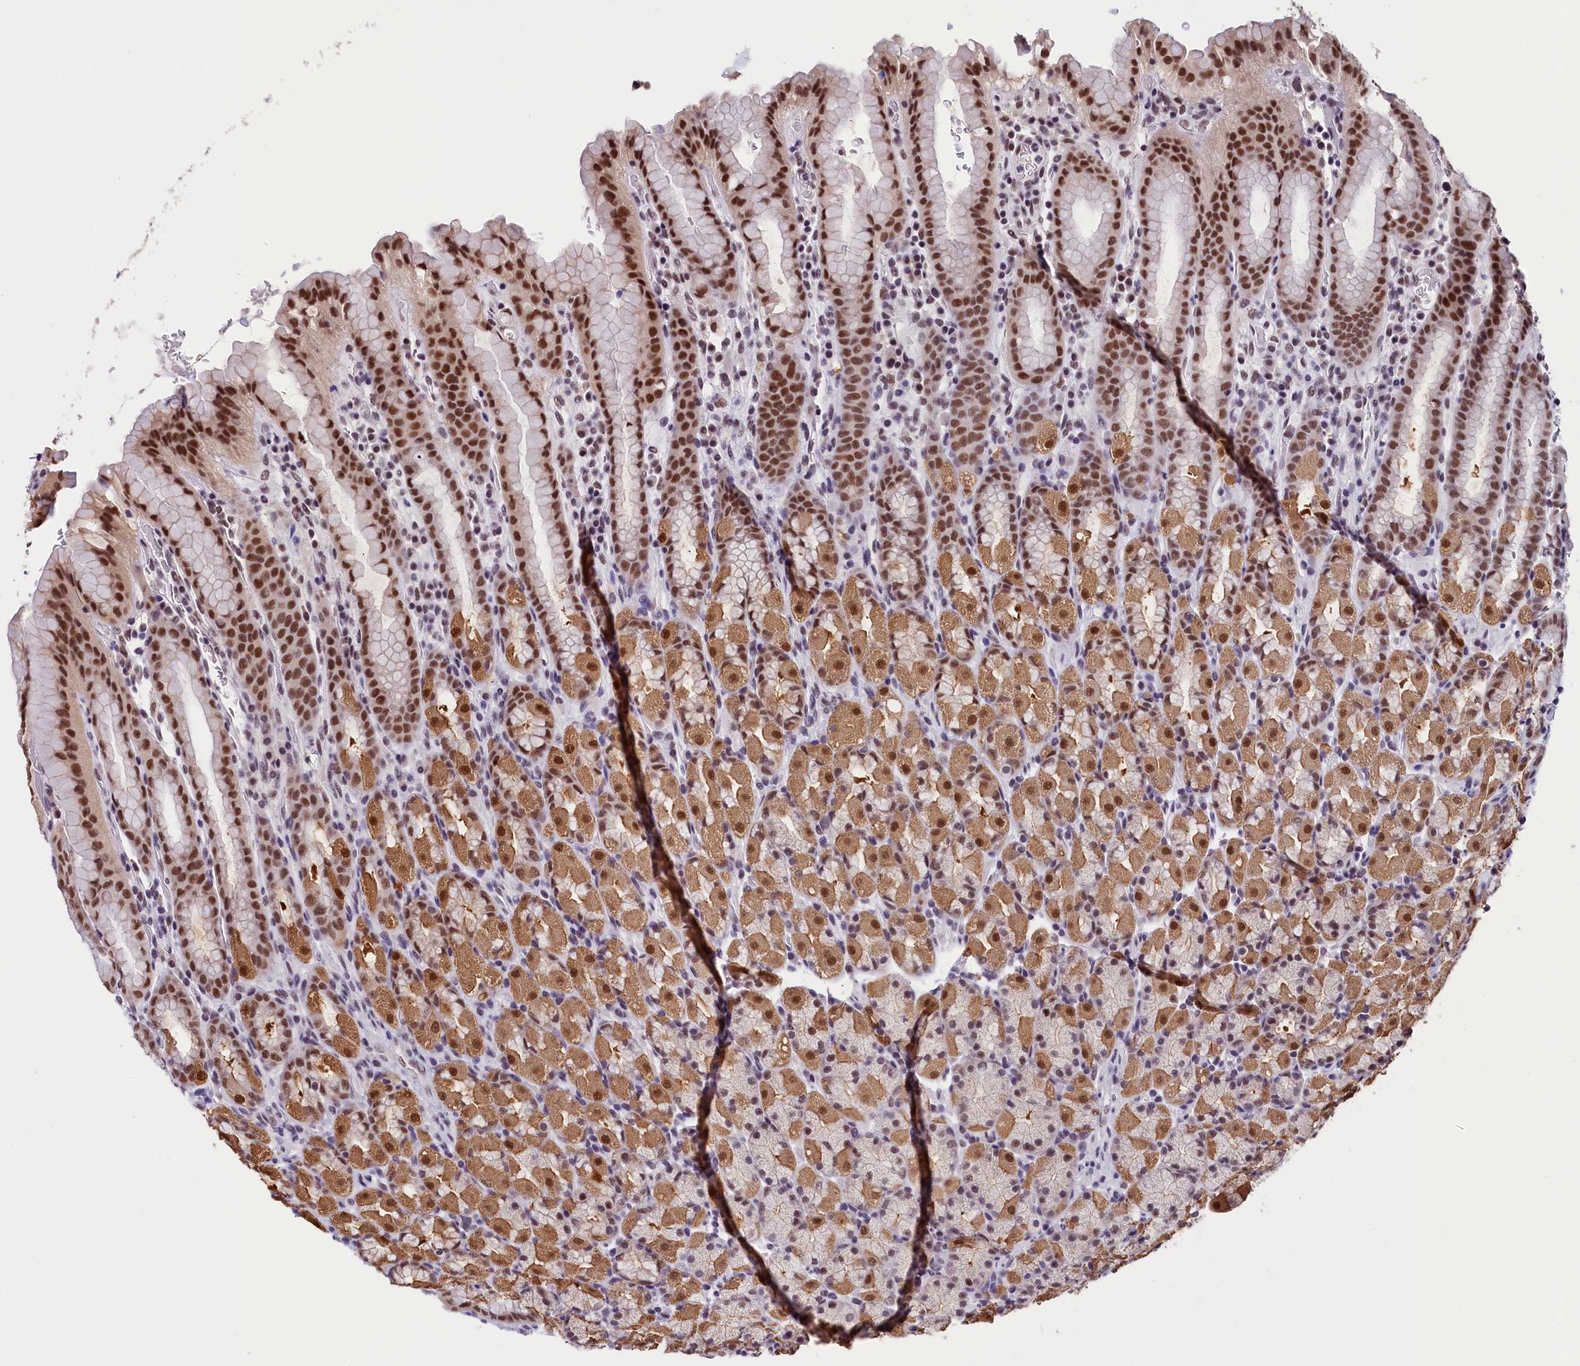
{"staining": {"intensity": "moderate", "quantity": ">75%", "location": "cytoplasmic/membranous,nuclear"}, "tissue": "stomach", "cell_type": "Glandular cells", "image_type": "normal", "snomed": [{"axis": "morphology", "description": "Normal tissue, NOS"}, {"axis": "topography", "description": "Stomach, upper"}, {"axis": "topography", "description": "Stomach, lower"}, {"axis": "topography", "description": "Small intestine"}], "caption": "This is a histology image of IHC staining of benign stomach, which shows moderate expression in the cytoplasmic/membranous,nuclear of glandular cells.", "gene": "ZC3H4", "patient": {"sex": "male", "age": 68}}